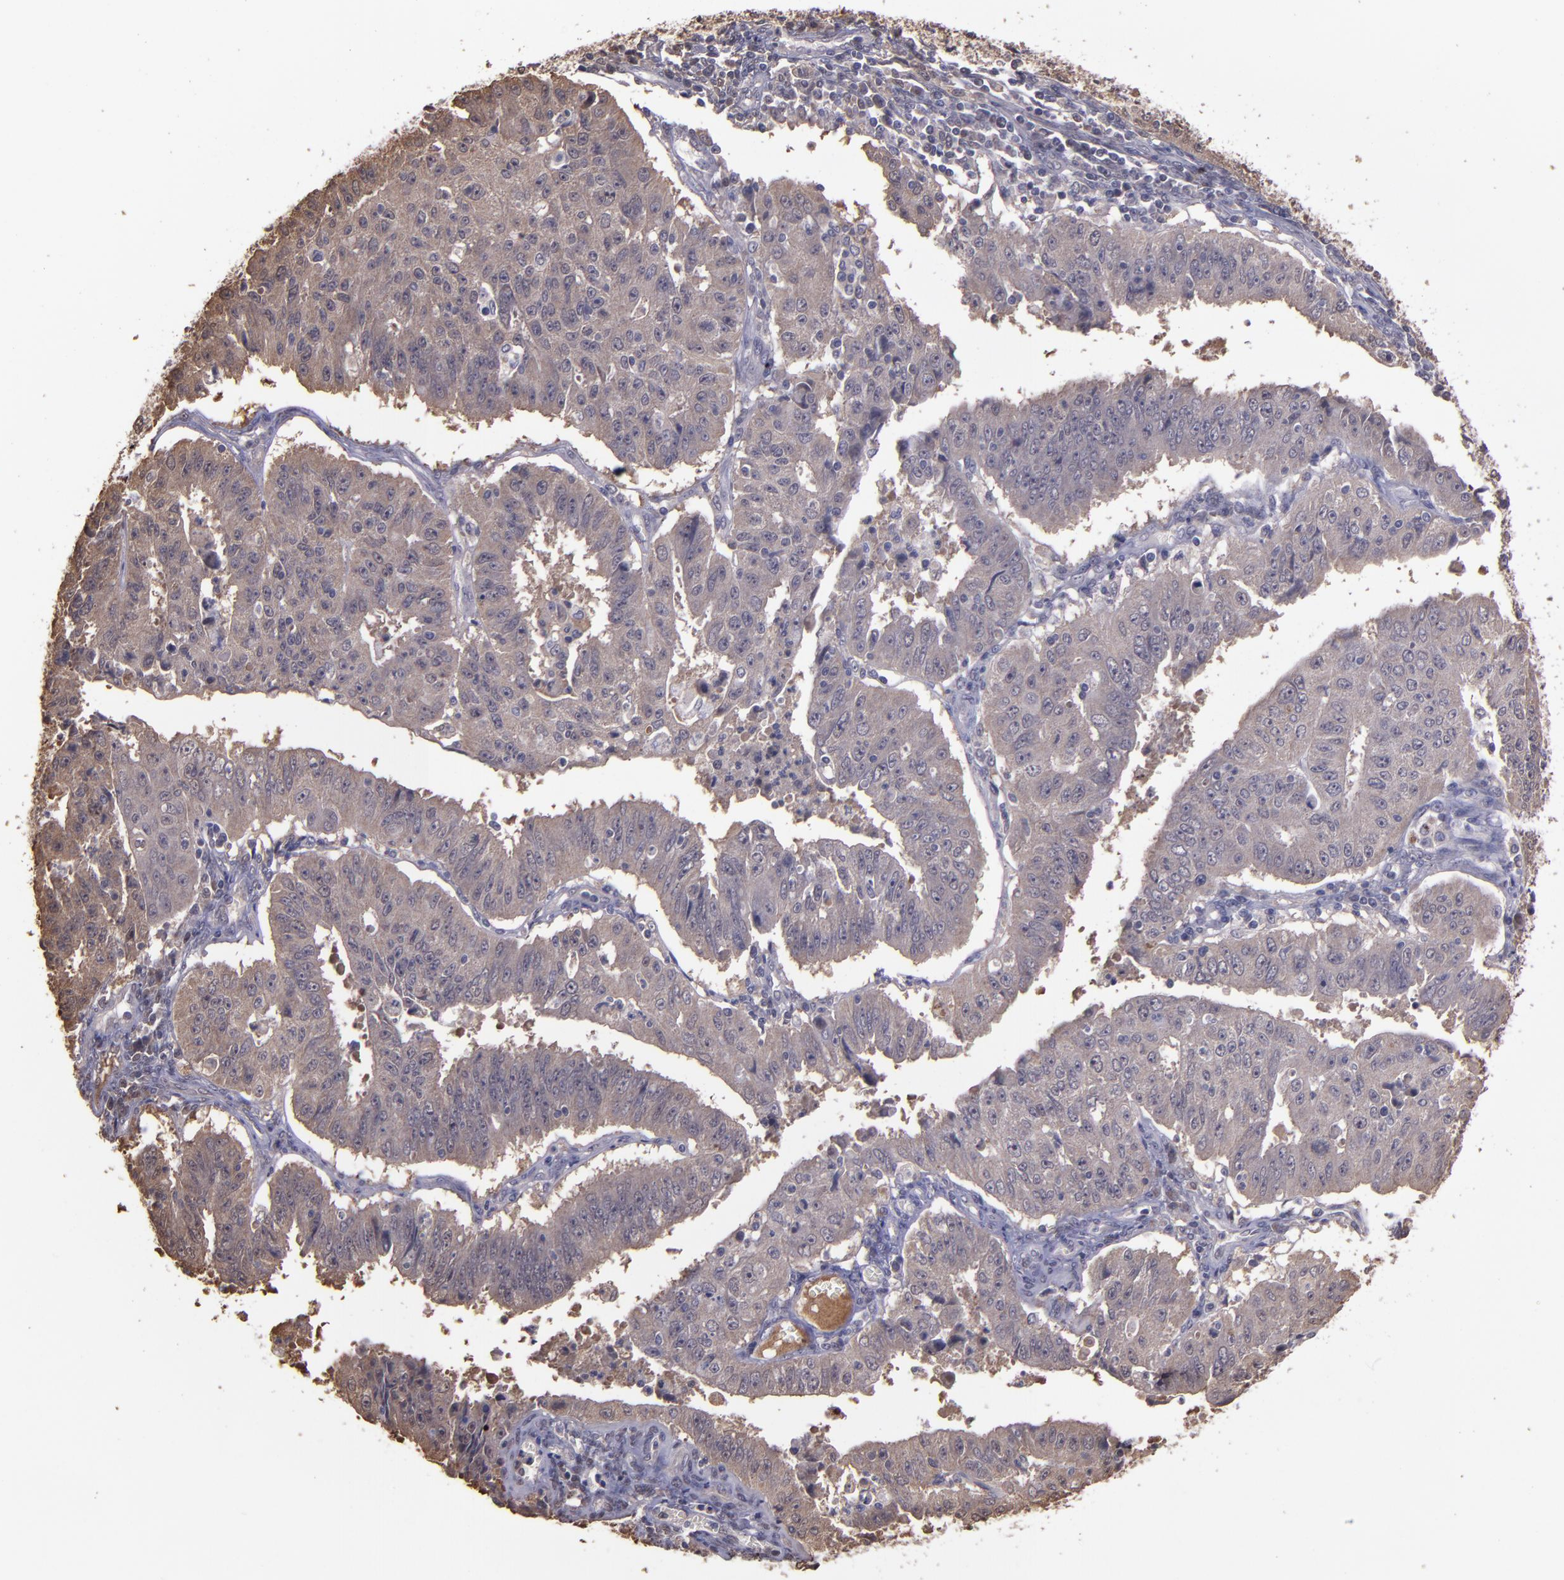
{"staining": {"intensity": "weak", "quantity": ">75%", "location": "cytoplasmic/membranous"}, "tissue": "endometrial cancer", "cell_type": "Tumor cells", "image_type": "cancer", "snomed": [{"axis": "morphology", "description": "Adenocarcinoma, NOS"}, {"axis": "topography", "description": "Endometrium"}], "caption": "Immunohistochemical staining of adenocarcinoma (endometrial) demonstrates low levels of weak cytoplasmic/membranous protein staining in approximately >75% of tumor cells.", "gene": "SERPINF2", "patient": {"sex": "female", "age": 42}}